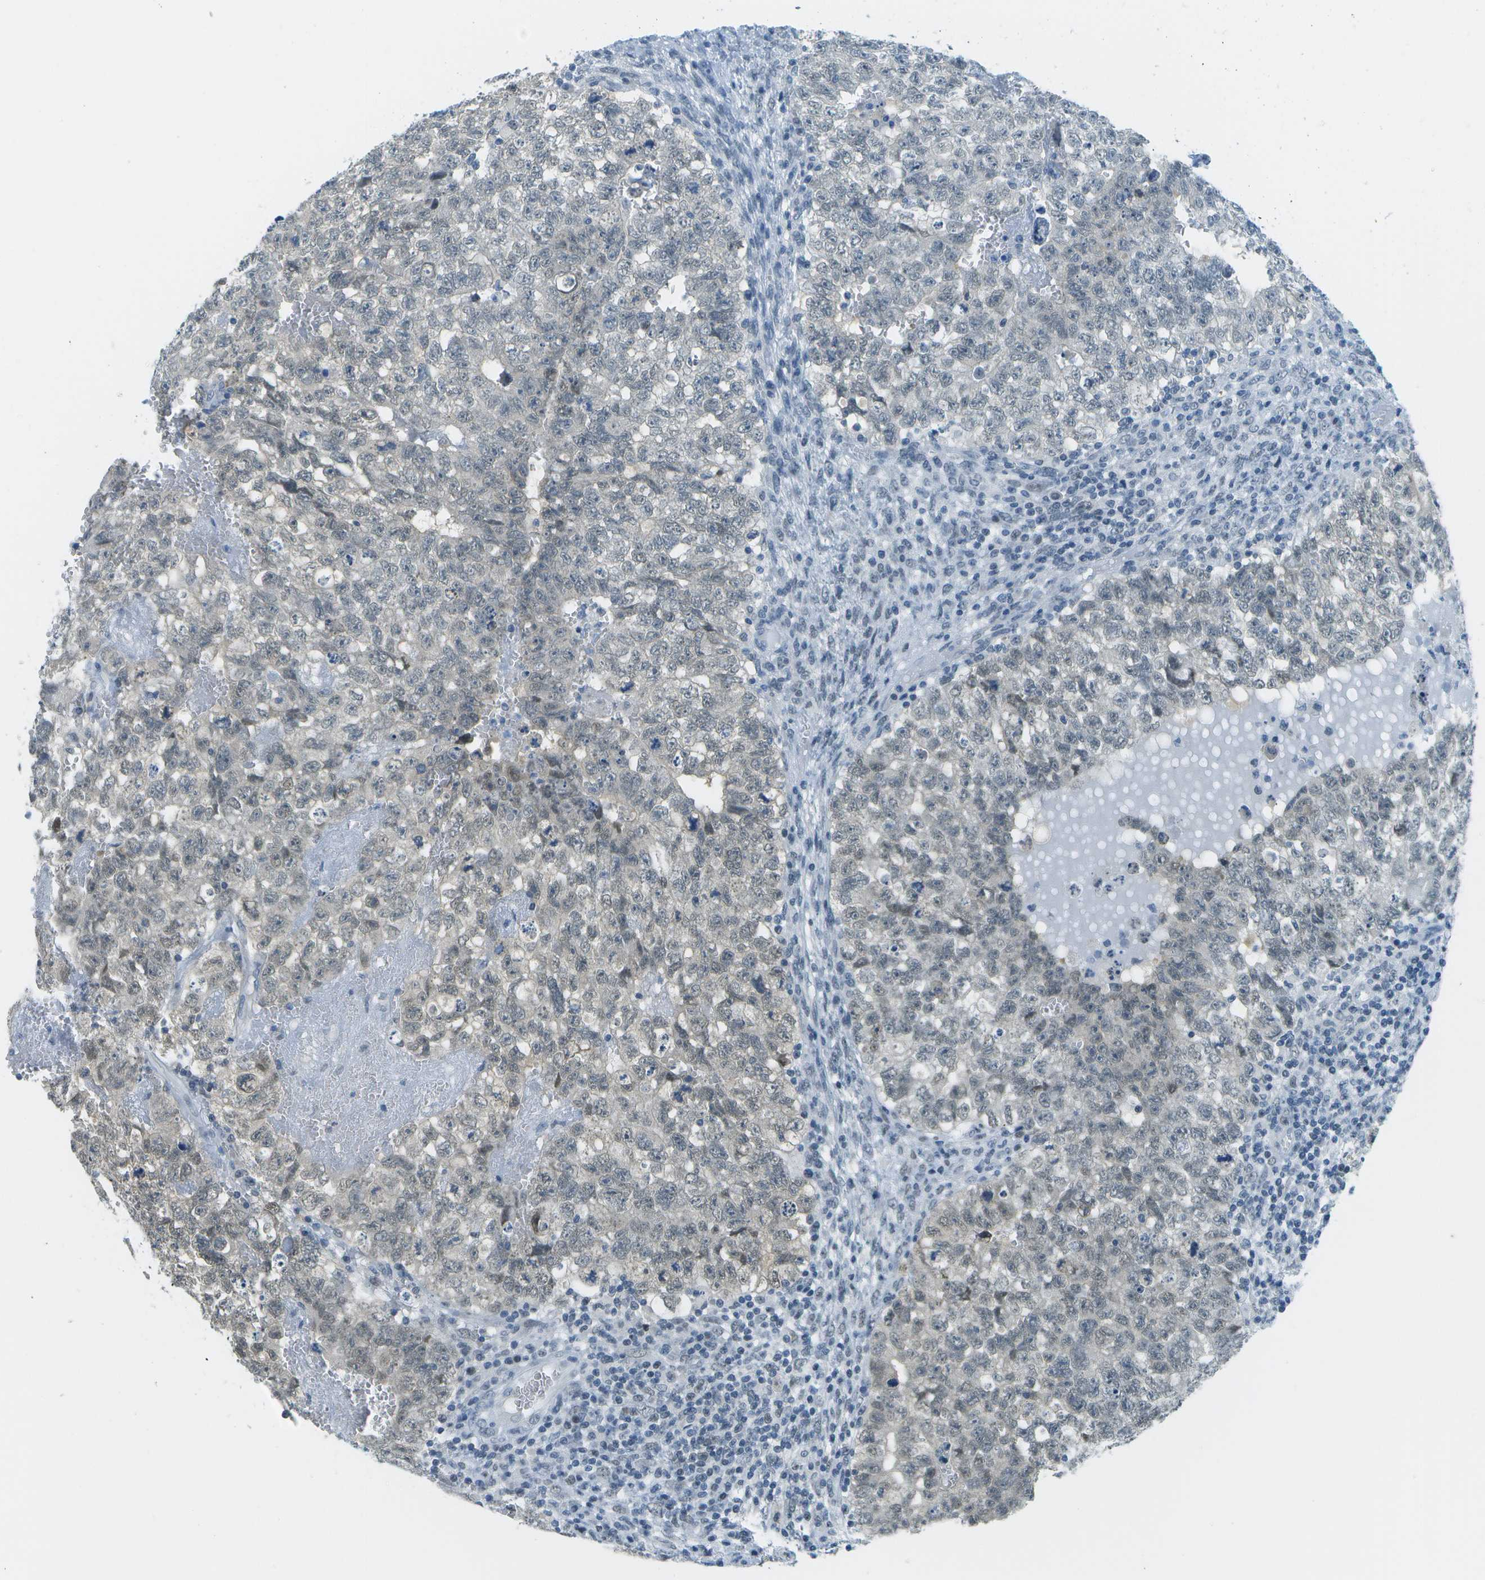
{"staining": {"intensity": "negative", "quantity": "none", "location": "none"}, "tissue": "testis cancer", "cell_type": "Tumor cells", "image_type": "cancer", "snomed": [{"axis": "morphology", "description": "Seminoma, NOS"}, {"axis": "morphology", "description": "Carcinoma, Embryonal, NOS"}, {"axis": "topography", "description": "Testis"}], "caption": "An immunohistochemistry (IHC) histopathology image of testis cancer (seminoma) is shown. There is no staining in tumor cells of testis cancer (seminoma). Nuclei are stained in blue.", "gene": "NEK11", "patient": {"sex": "male", "age": 38}}